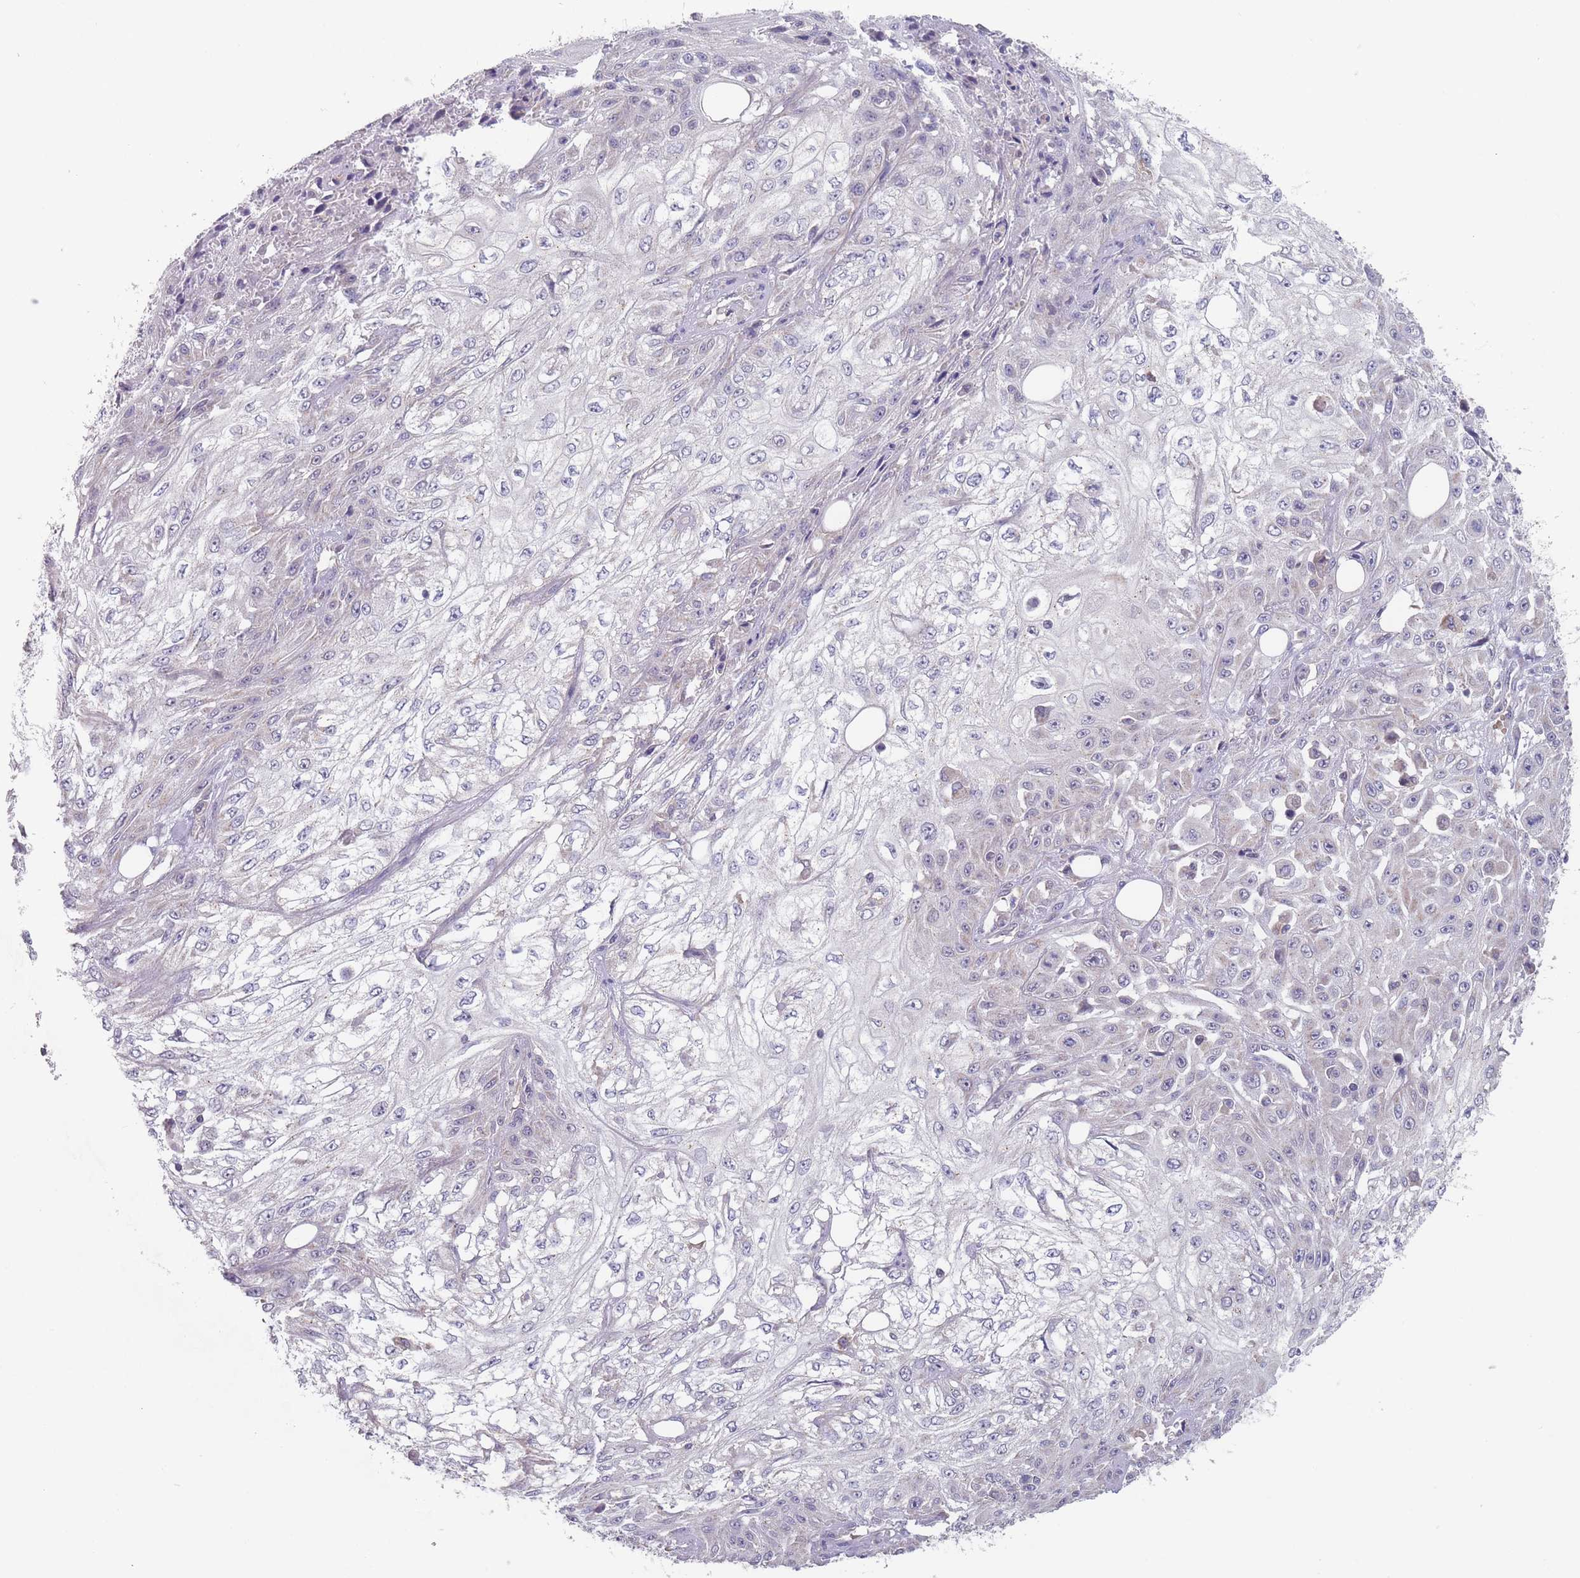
{"staining": {"intensity": "negative", "quantity": "none", "location": "none"}, "tissue": "skin cancer", "cell_type": "Tumor cells", "image_type": "cancer", "snomed": [{"axis": "morphology", "description": "Squamous cell carcinoma, NOS"}, {"axis": "morphology", "description": "Squamous cell carcinoma, metastatic, NOS"}, {"axis": "topography", "description": "Skin"}, {"axis": "topography", "description": "Lymph node"}], "caption": "The photomicrograph shows no staining of tumor cells in skin cancer (squamous cell carcinoma).", "gene": "PEX7", "patient": {"sex": "male", "age": 75}}